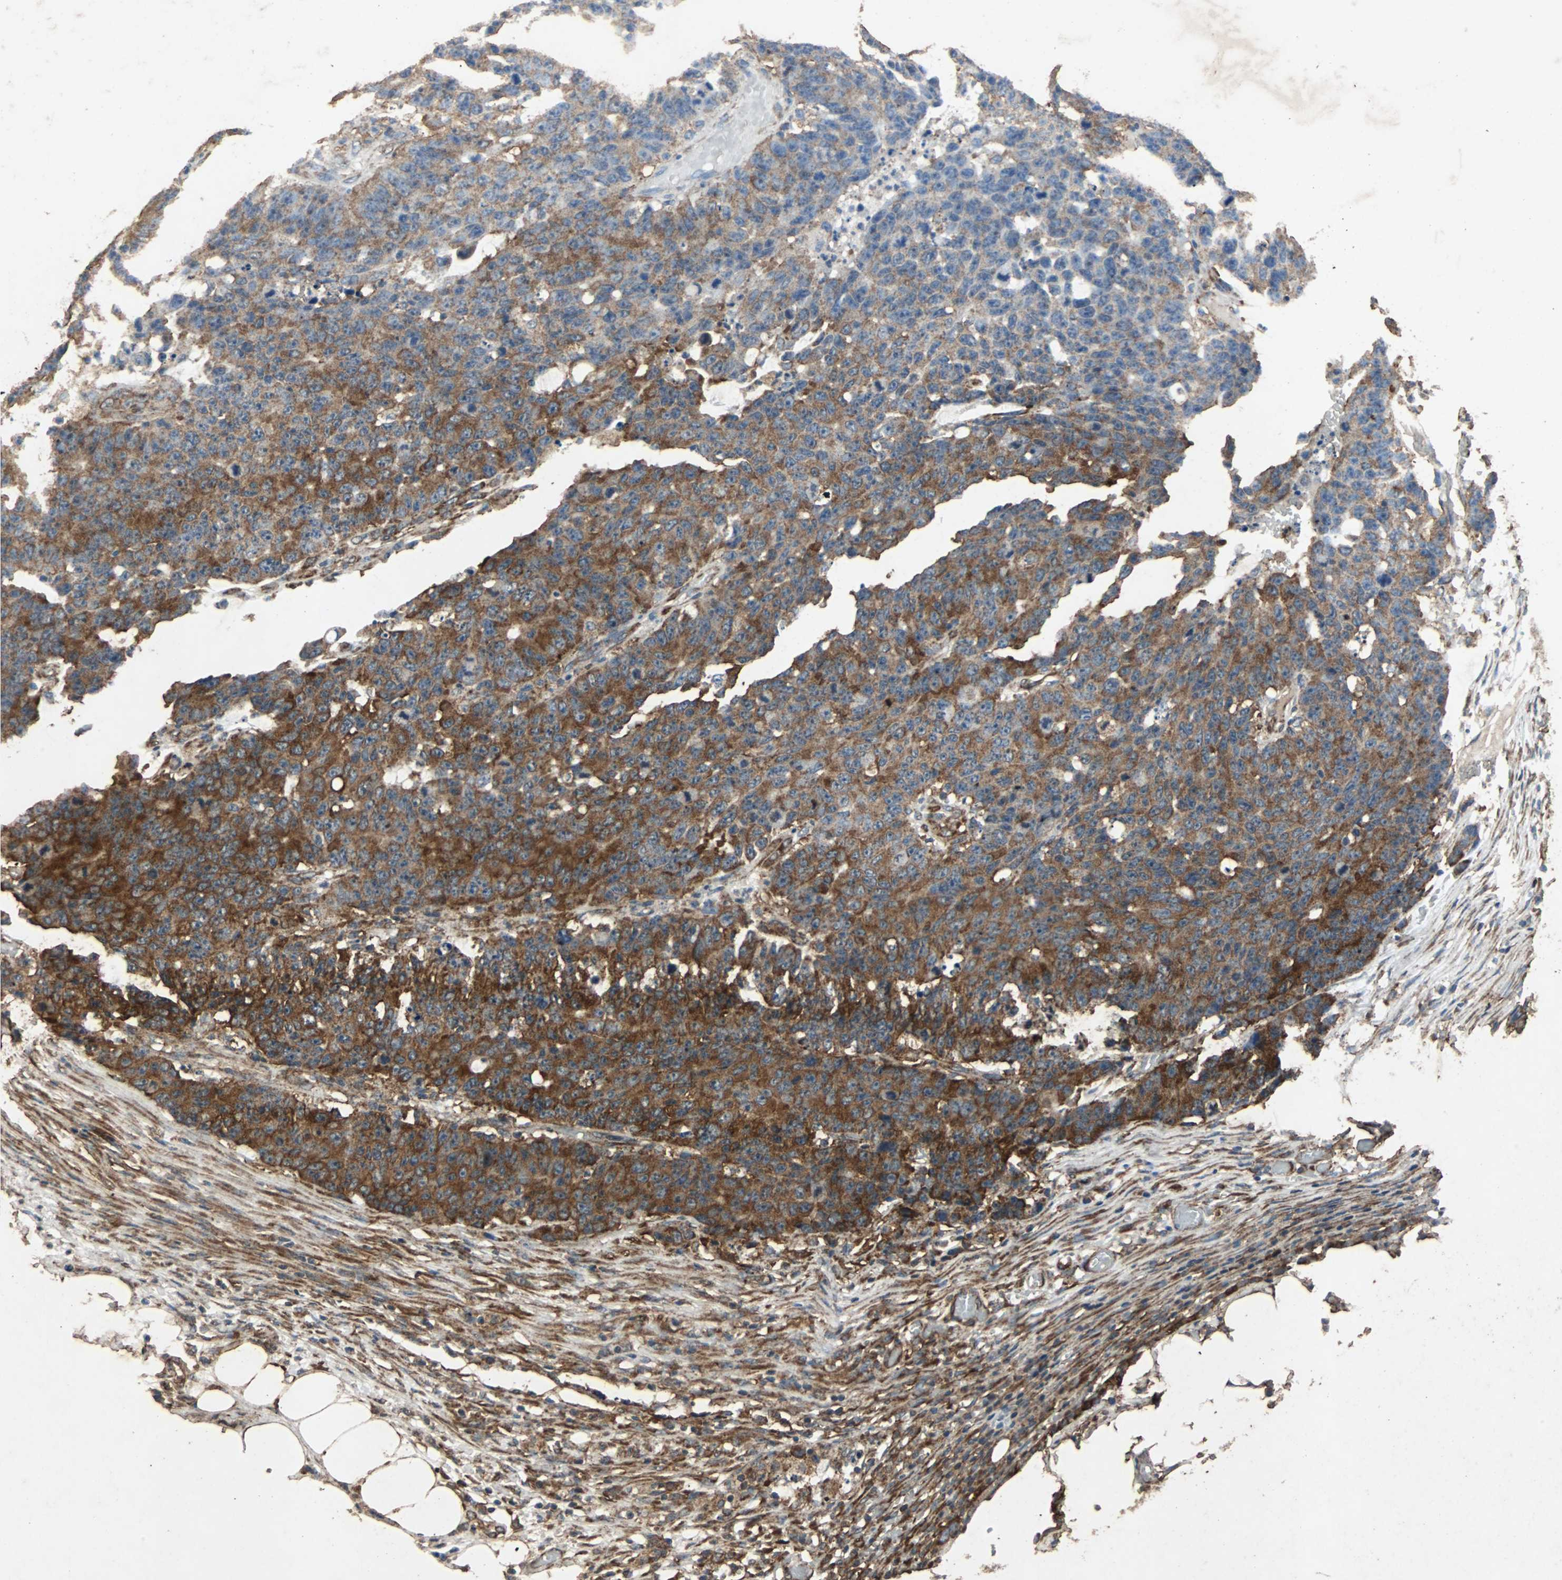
{"staining": {"intensity": "strong", "quantity": ">75%", "location": "cytoplasmic/membranous"}, "tissue": "colorectal cancer", "cell_type": "Tumor cells", "image_type": "cancer", "snomed": [{"axis": "morphology", "description": "Adenocarcinoma, NOS"}, {"axis": "topography", "description": "Colon"}], "caption": "Human colorectal cancer (adenocarcinoma) stained with a brown dye reveals strong cytoplasmic/membranous positive positivity in about >75% of tumor cells.", "gene": "NAA10", "patient": {"sex": "female", "age": 86}}